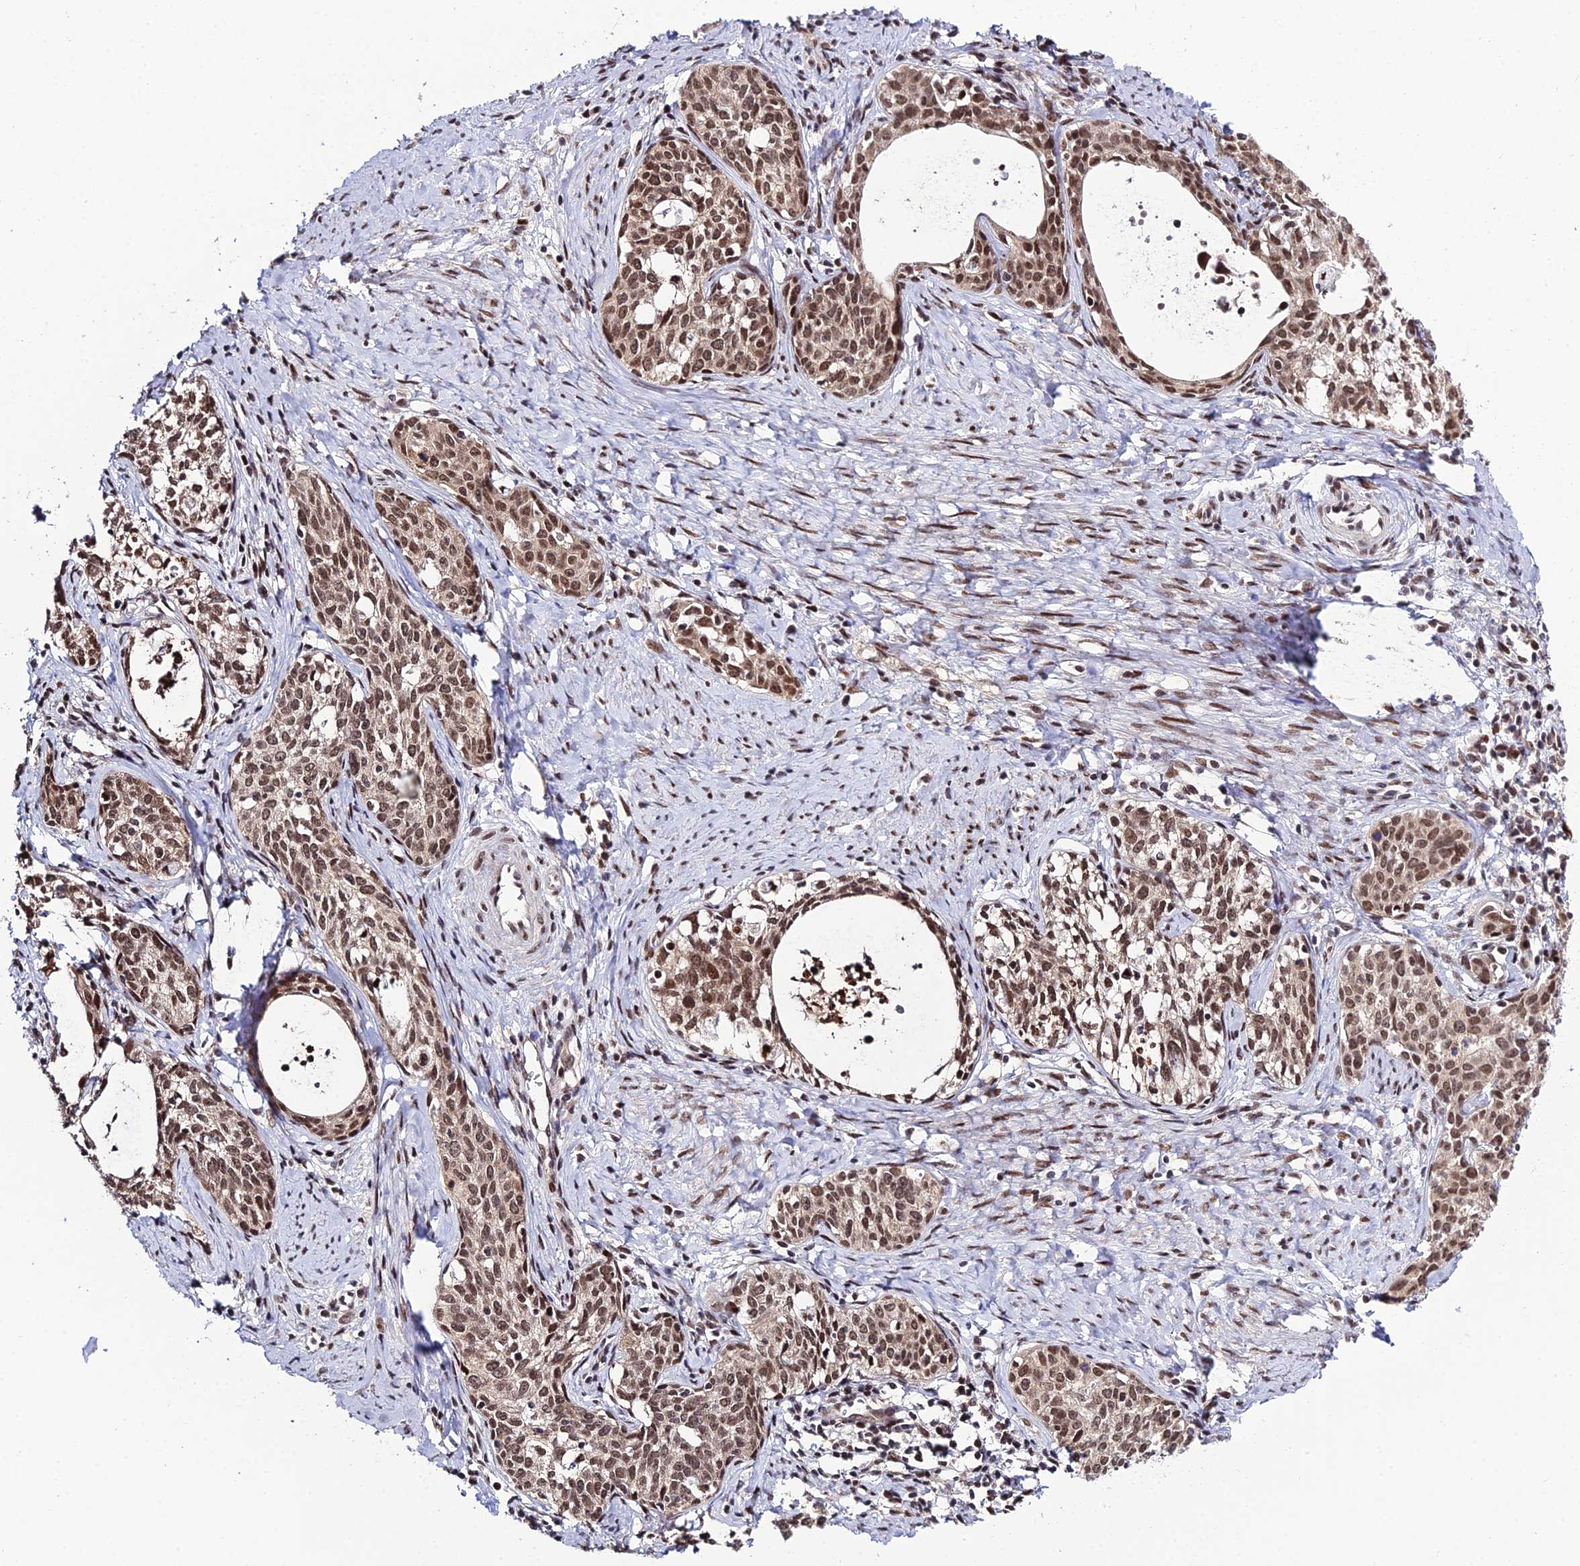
{"staining": {"intensity": "moderate", "quantity": ">75%", "location": "nuclear"}, "tissue": "cervical cancer", "cell_type": "Tumor cells", "image_type": "cancer", "snomed": [{"axis": "morphology", "description": "Squamous cell carcinoma, NOS"}, {"axis": "topography", "description": "Cervix"}], "caption": "The immunohistochemical stain labels moderate nuclear positivity in tumor cells of squamous cell carcinoma (cervical) tissue. (Stains: DAB in brown, nuclei in blue, Microscopy: brightfield microscopy at high magnification).", "gene": "SYT15", "patient": {"sex": "female", "age": 52}}